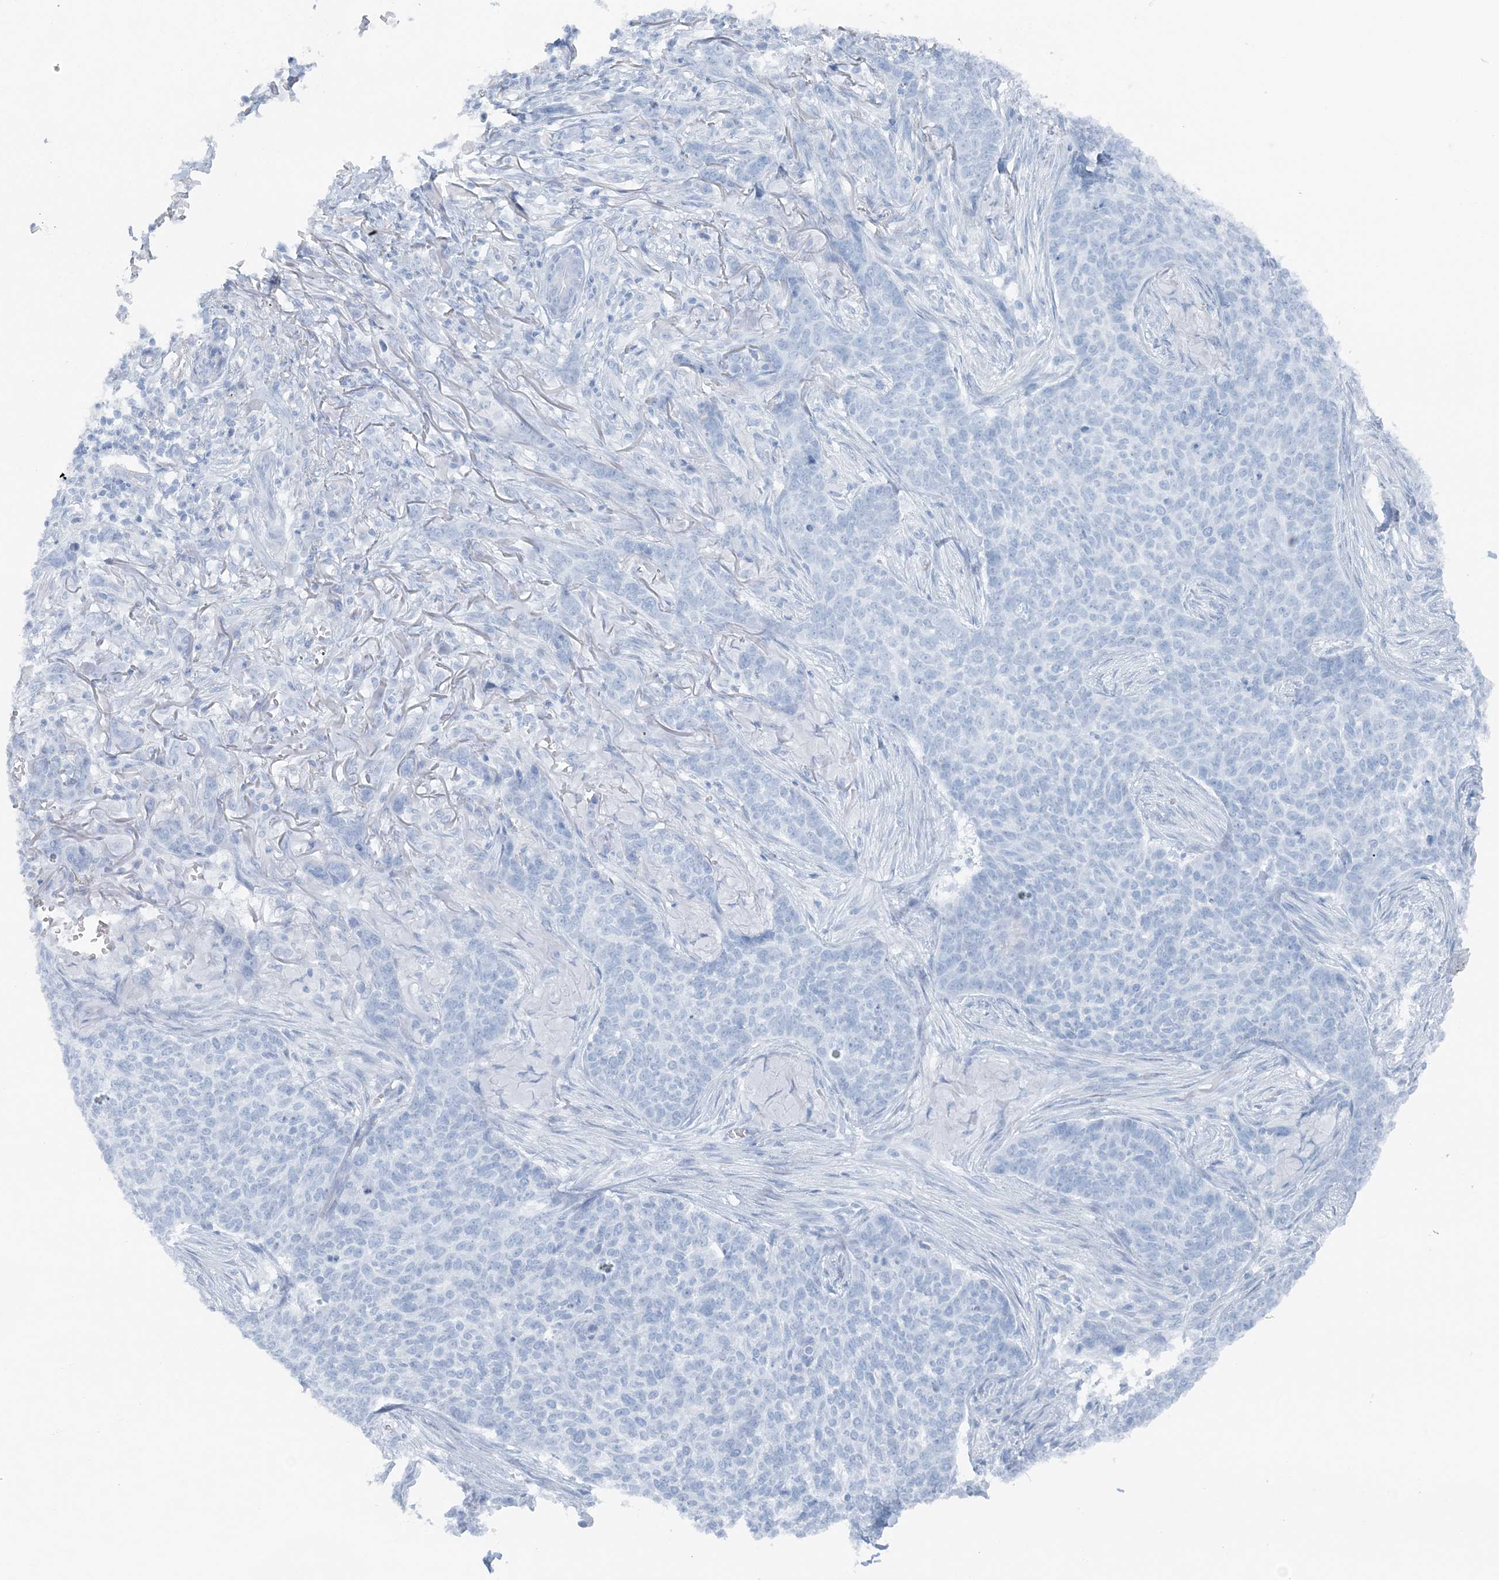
{"staining": {"intensity": "negative", "quantity": "none", "location": "none"}, "tissue": "skin cancer", "cell_type": "Tumor cells", "image_type": "cancer", "snomed": [{"axis": "morphology", "description": "Basal cell carcinoma"}, {"axis": "topography", "description": "Skin"}], "caption": "A histopathology image of basal cell carcinoma (skin) stained for a protein exhibits no brown staining in tumor cells.", "gene": "ATP11A", "patient": {"sex": "male", "age": 85}}